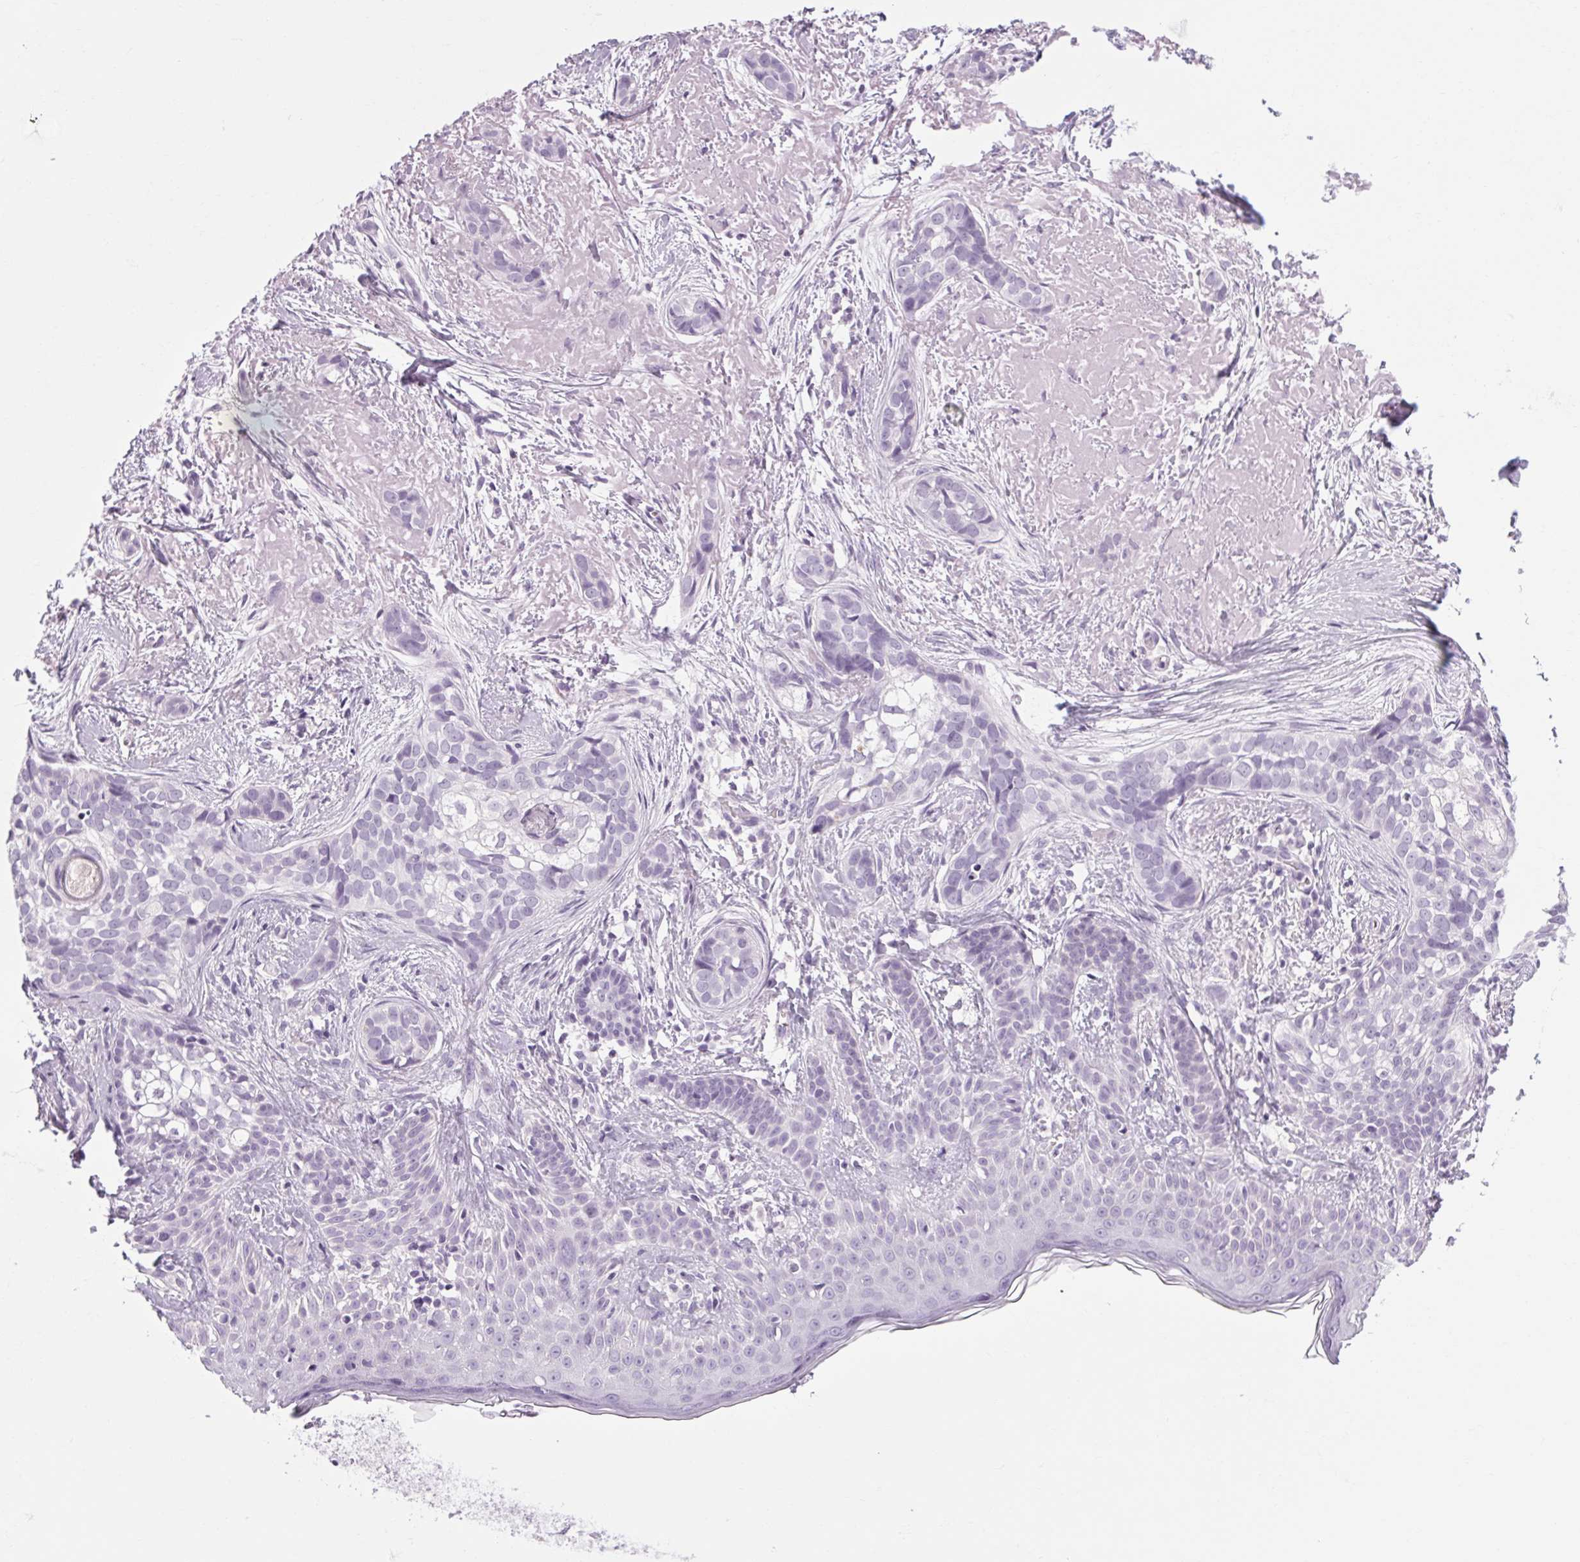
{"staining": {"intensity": "negative", "quantity": "none", "location": "none"}, "tissue": "skin cancer", "cell_type": "Tumor cells", "image_type": "cancer", "snomed": [{"axis": "morphology", "description": "Basal cell carcinoma"}, {"axis": "topography", "description": "Skin"}], "caption": "Skin cancer was stained to show a protein in brown. There is no significant positivity in tumor cells.", "gene": "POMC", "patient": {"sex": "male", "age": 87}}